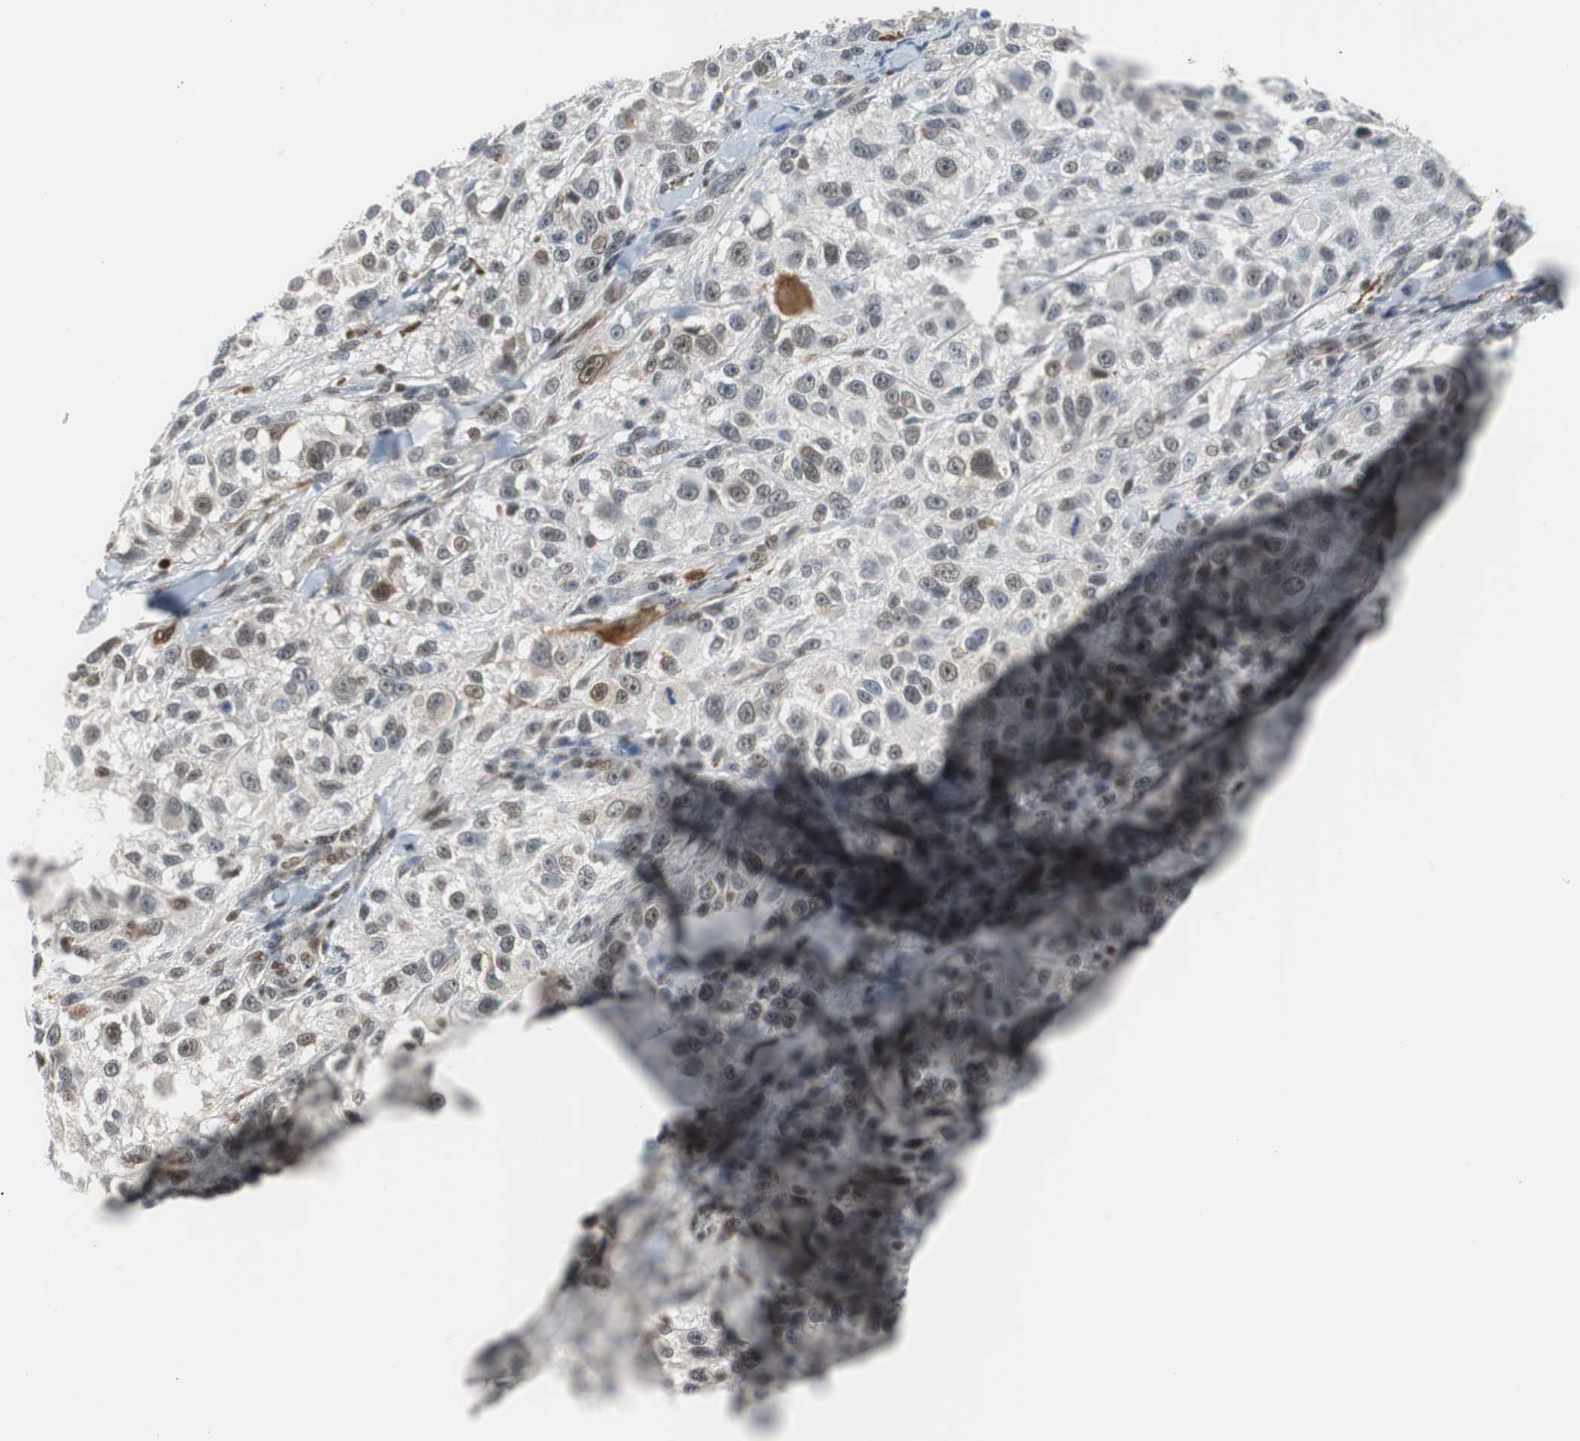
{"staining": {"intensity": "weak", "quantity": "25%-75%", "location": "nuclear"}, "tissue": "melanoma", "cell_type": "Tumor cells", "image_type": "cancer", "snomed": [{"axis": "morphology", "description": "Necrosis, NOS"}, {"axis": "morphology", "description": "Malignant melanoma, NOS"}, {"axis": "topography", "description": "Skin"}], "caption": "Protein expression analysis of human melanoma reveals weak nuclear positivity in approximately 25%-75% of tumor cells. (Brightfield microscopy of DAB IHC at high magnification).", "gene": "SIRT1", "patient": {"sex": "female", "age": 87}}